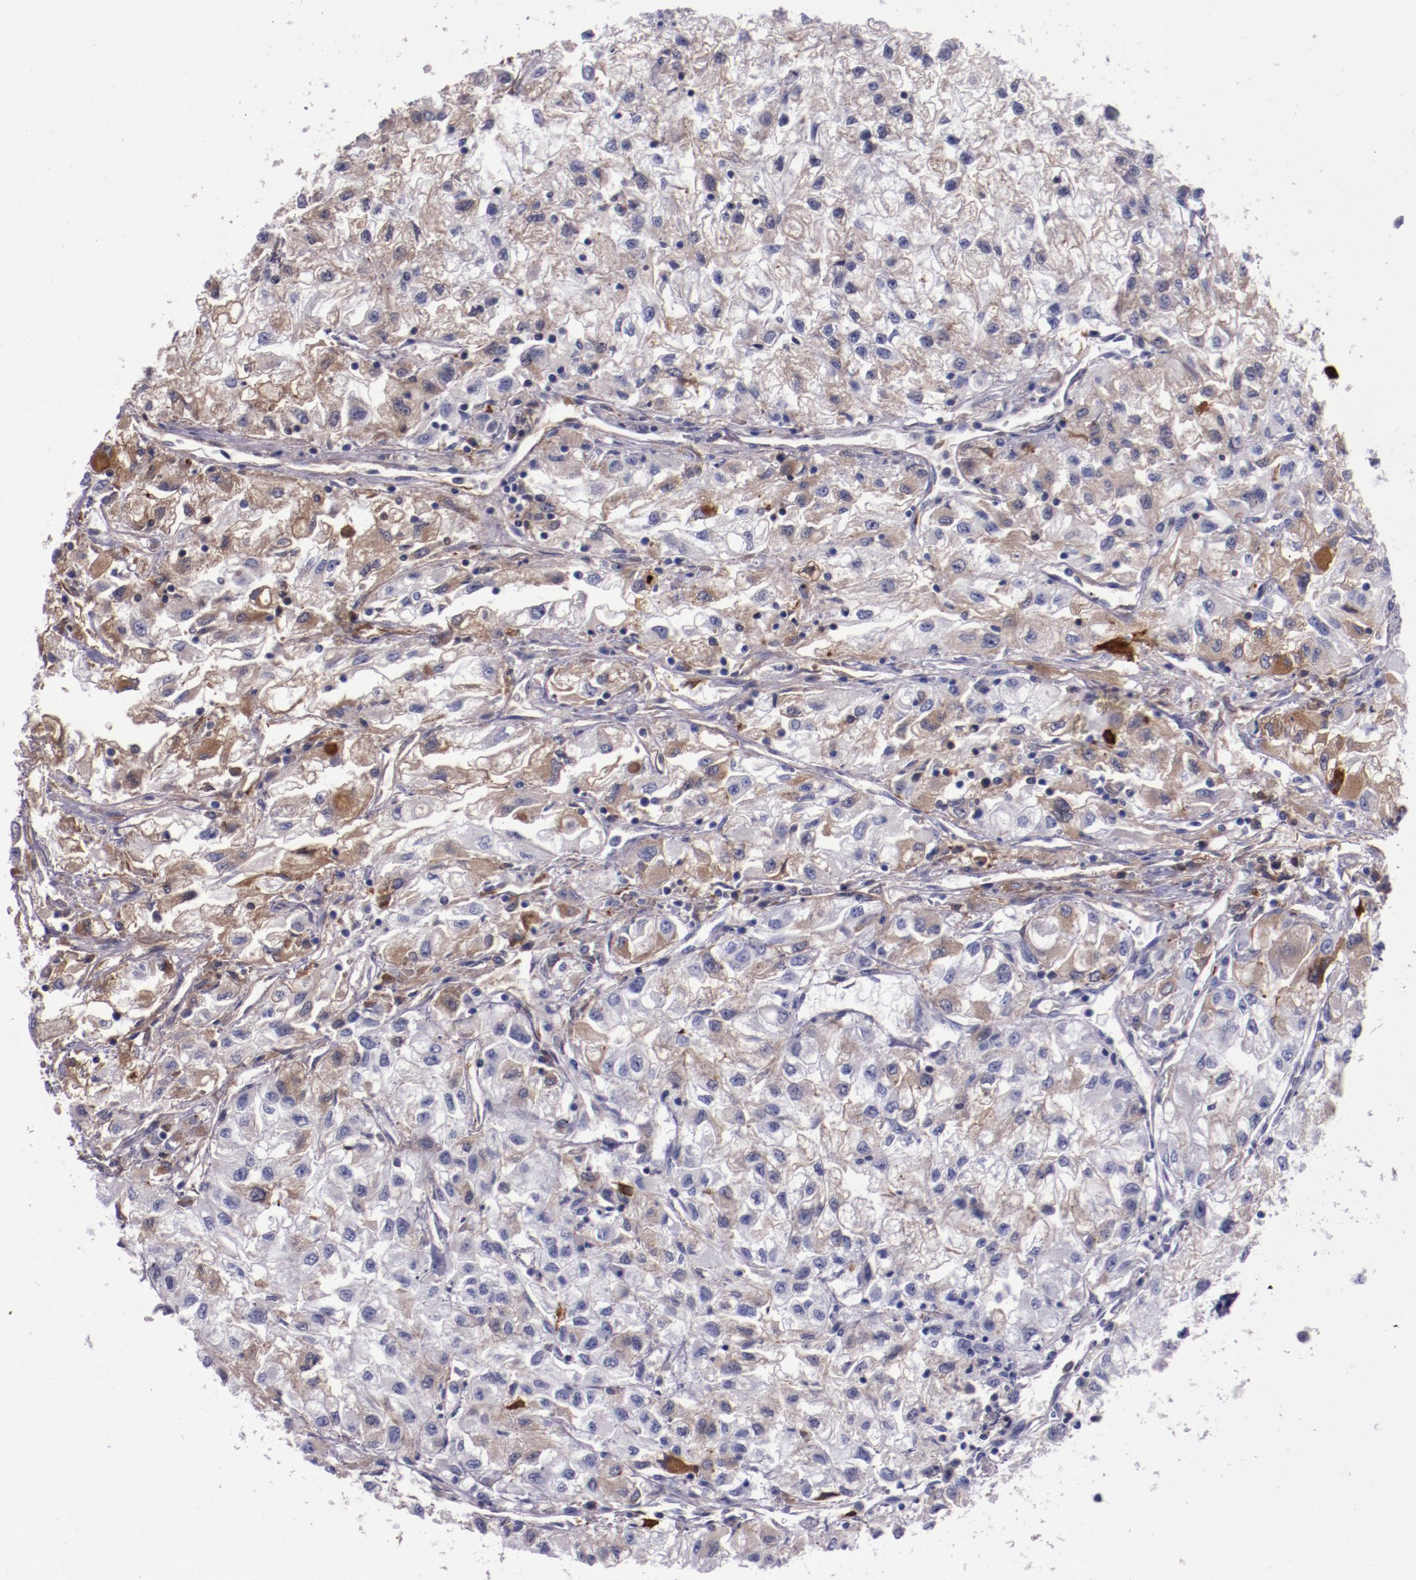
{"staining": {"intensity": "weak", "quantity": "<25%", "location": "cytoplasmic/membranous"}, "tissue": "renal cancer", "cell_type": "Tumor cells", "image_type": "cancer", "snomed": [{"axis": "morphology", "description": "Adenocarcinoma, NOS"}, {"axis": "topography", "description": "Kidney"}], "caption": "Human adenocarcinoma (renal) stained for a protein using immunohistochemistry (IHC) reveals no positivity in tumor cells.", "gene": "APOH", "patient": {"sex": "male", "age": 59}}